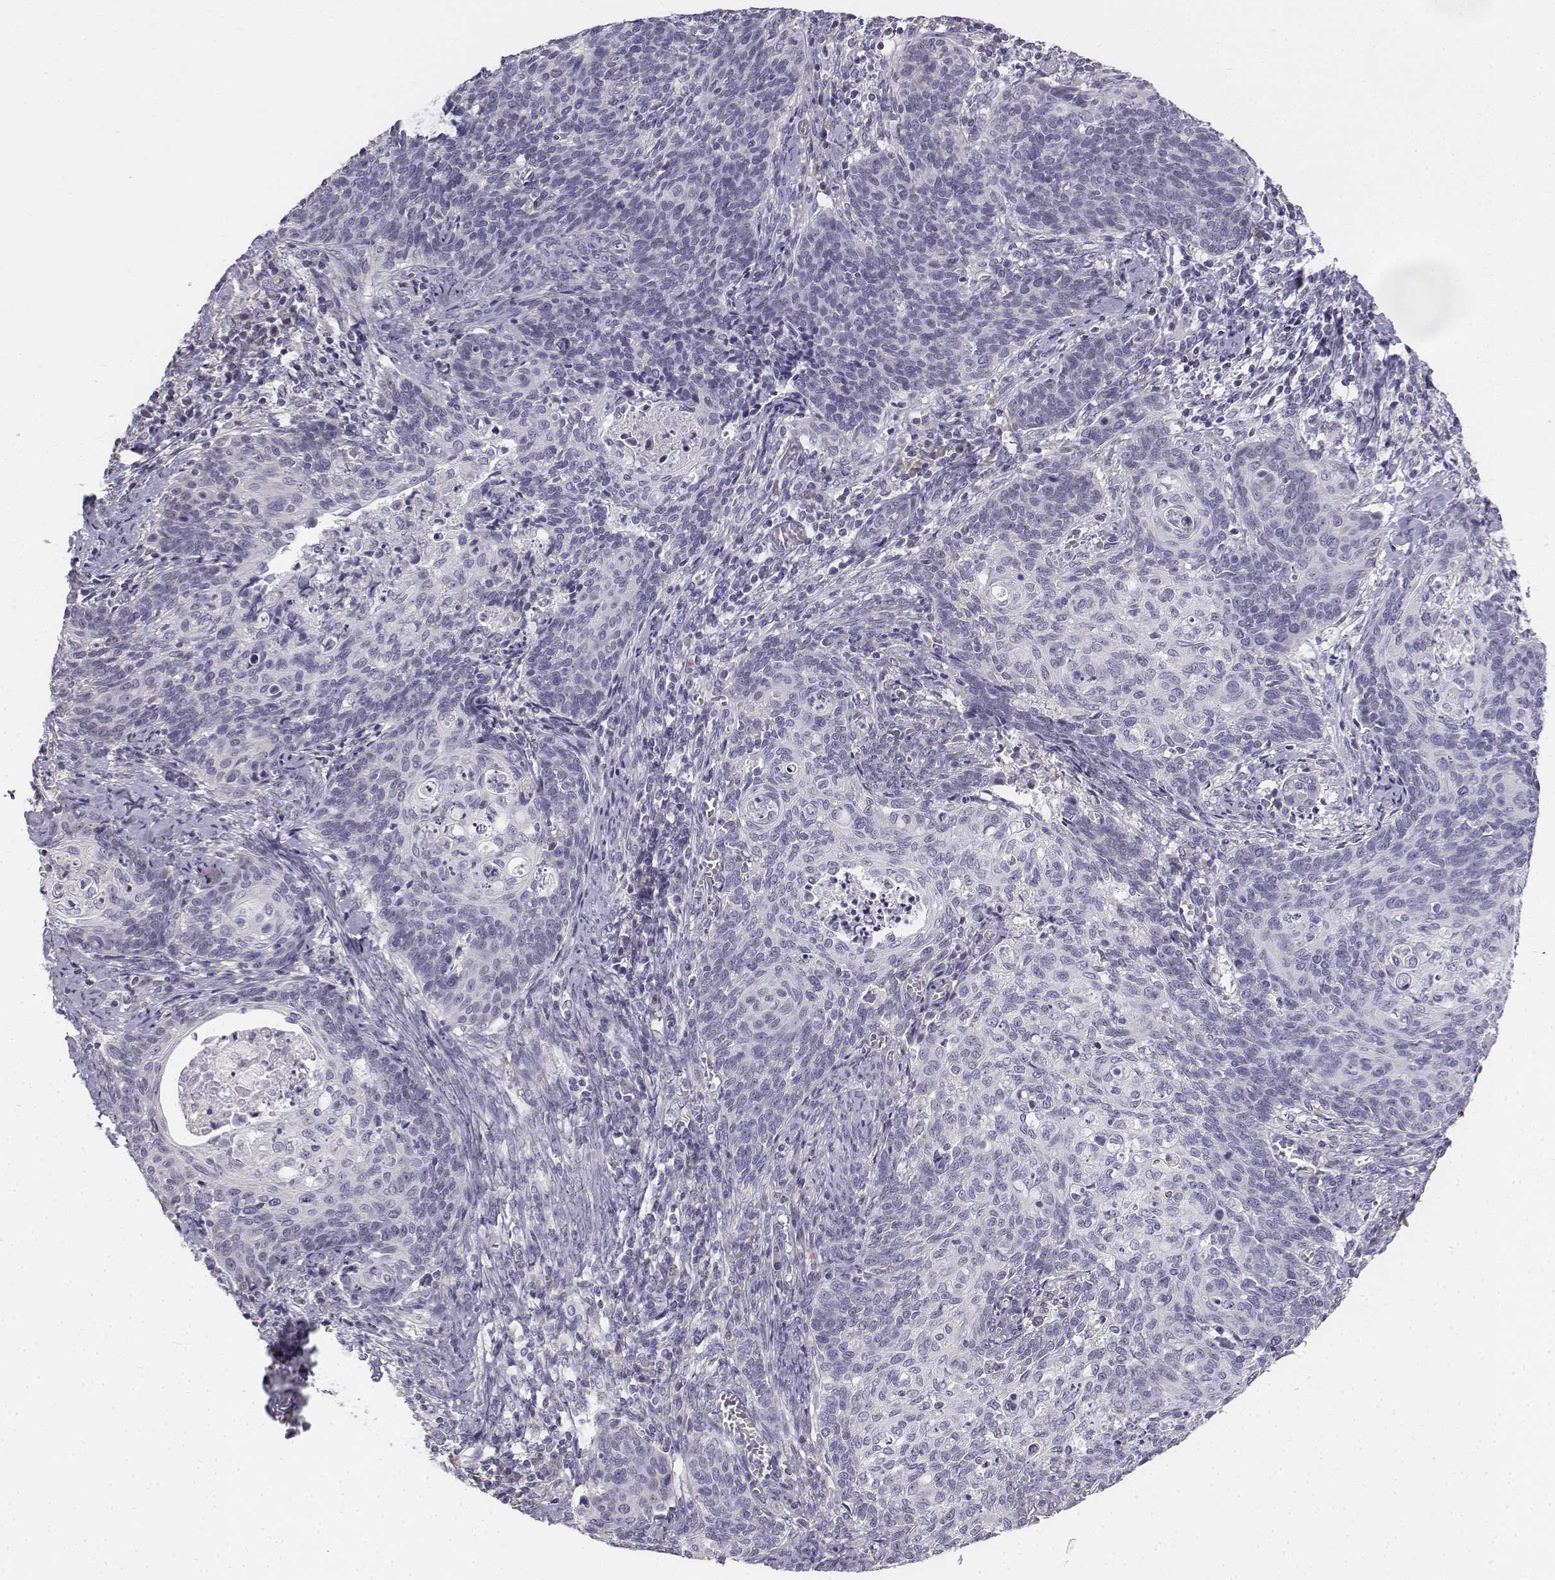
{"staining": {"intensity": "negative", "quantity": "none", "location": "none"}, "tissue": "cervical cancer", "cell_type": "Tumor cells", "image_type": "cancer", "snomed": [{"axis": "morphology", "description": "Normal tissue, NOS"}, {"axis": "morphology", "description": "Squamous cell carcinoma, NOS"}, {"axis": "topography", "description": "Cervix"}], "caption": "Micrograph shows no significant protein expression in tumor cells of cervical cancer (squamous cell carcinoma).", "gene": "PENK", "patient": {"sex": "female", "age": 39}}